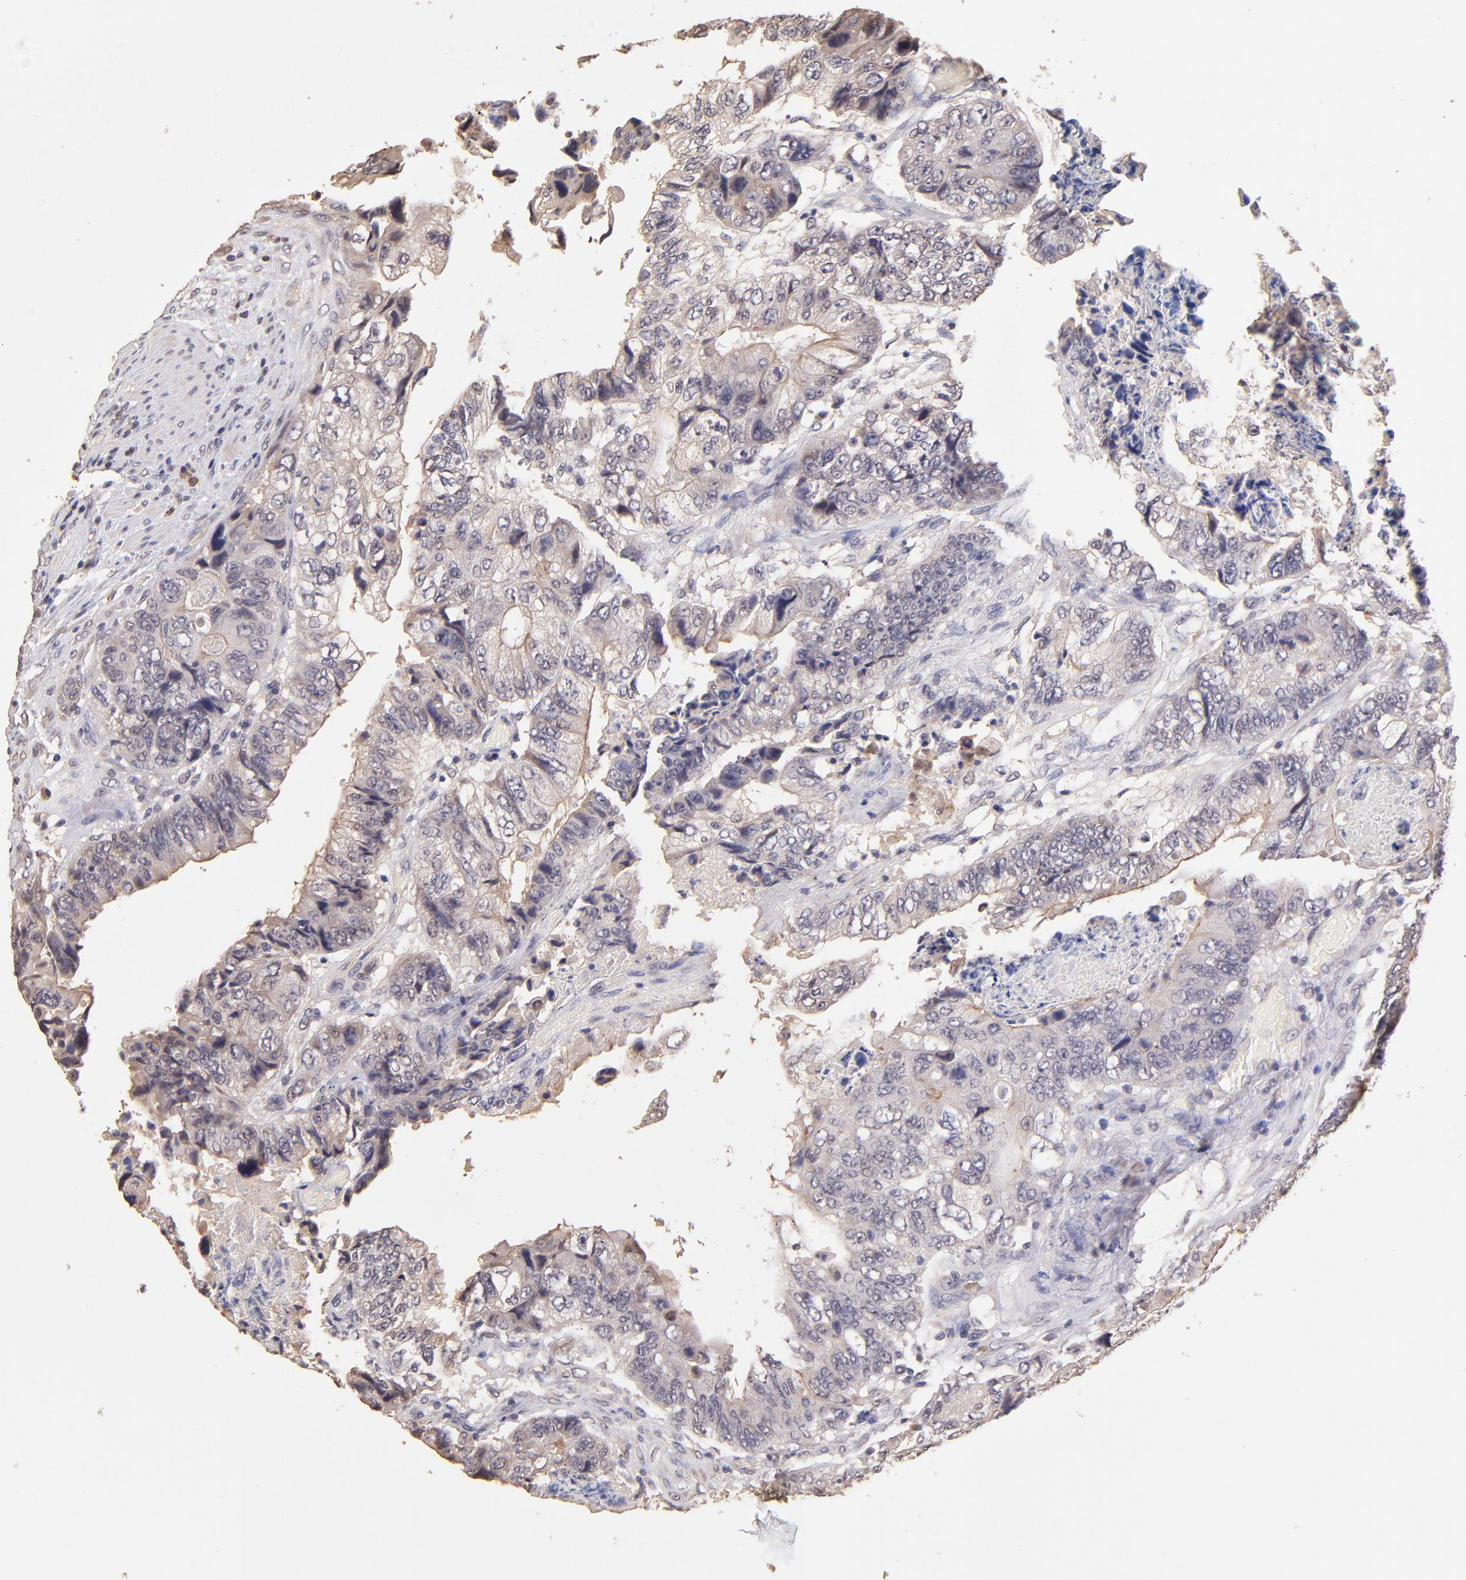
{"staining": {"intensity": "weak", "quantity": "25%-75%", "location": "cytoplasmic/membranous"}, "tissue": "colorectal cancer", "cell_type": "Tumor cells", "image_type": "cancer", "snomed": [{"axis": "morphology", "description": "Adenocarcinoma, NOS"}, {"axis": "topography", "description": "Rectum"}], "caption": "This is a photomicrograph of IHC staining of colorectal cancer (adenocarcinoma), which shows weak expression in the cytoplasmic/membranous of tumor cells.", "gene": "RNASEL", "patient": {"sex": "female", "age": 82}}